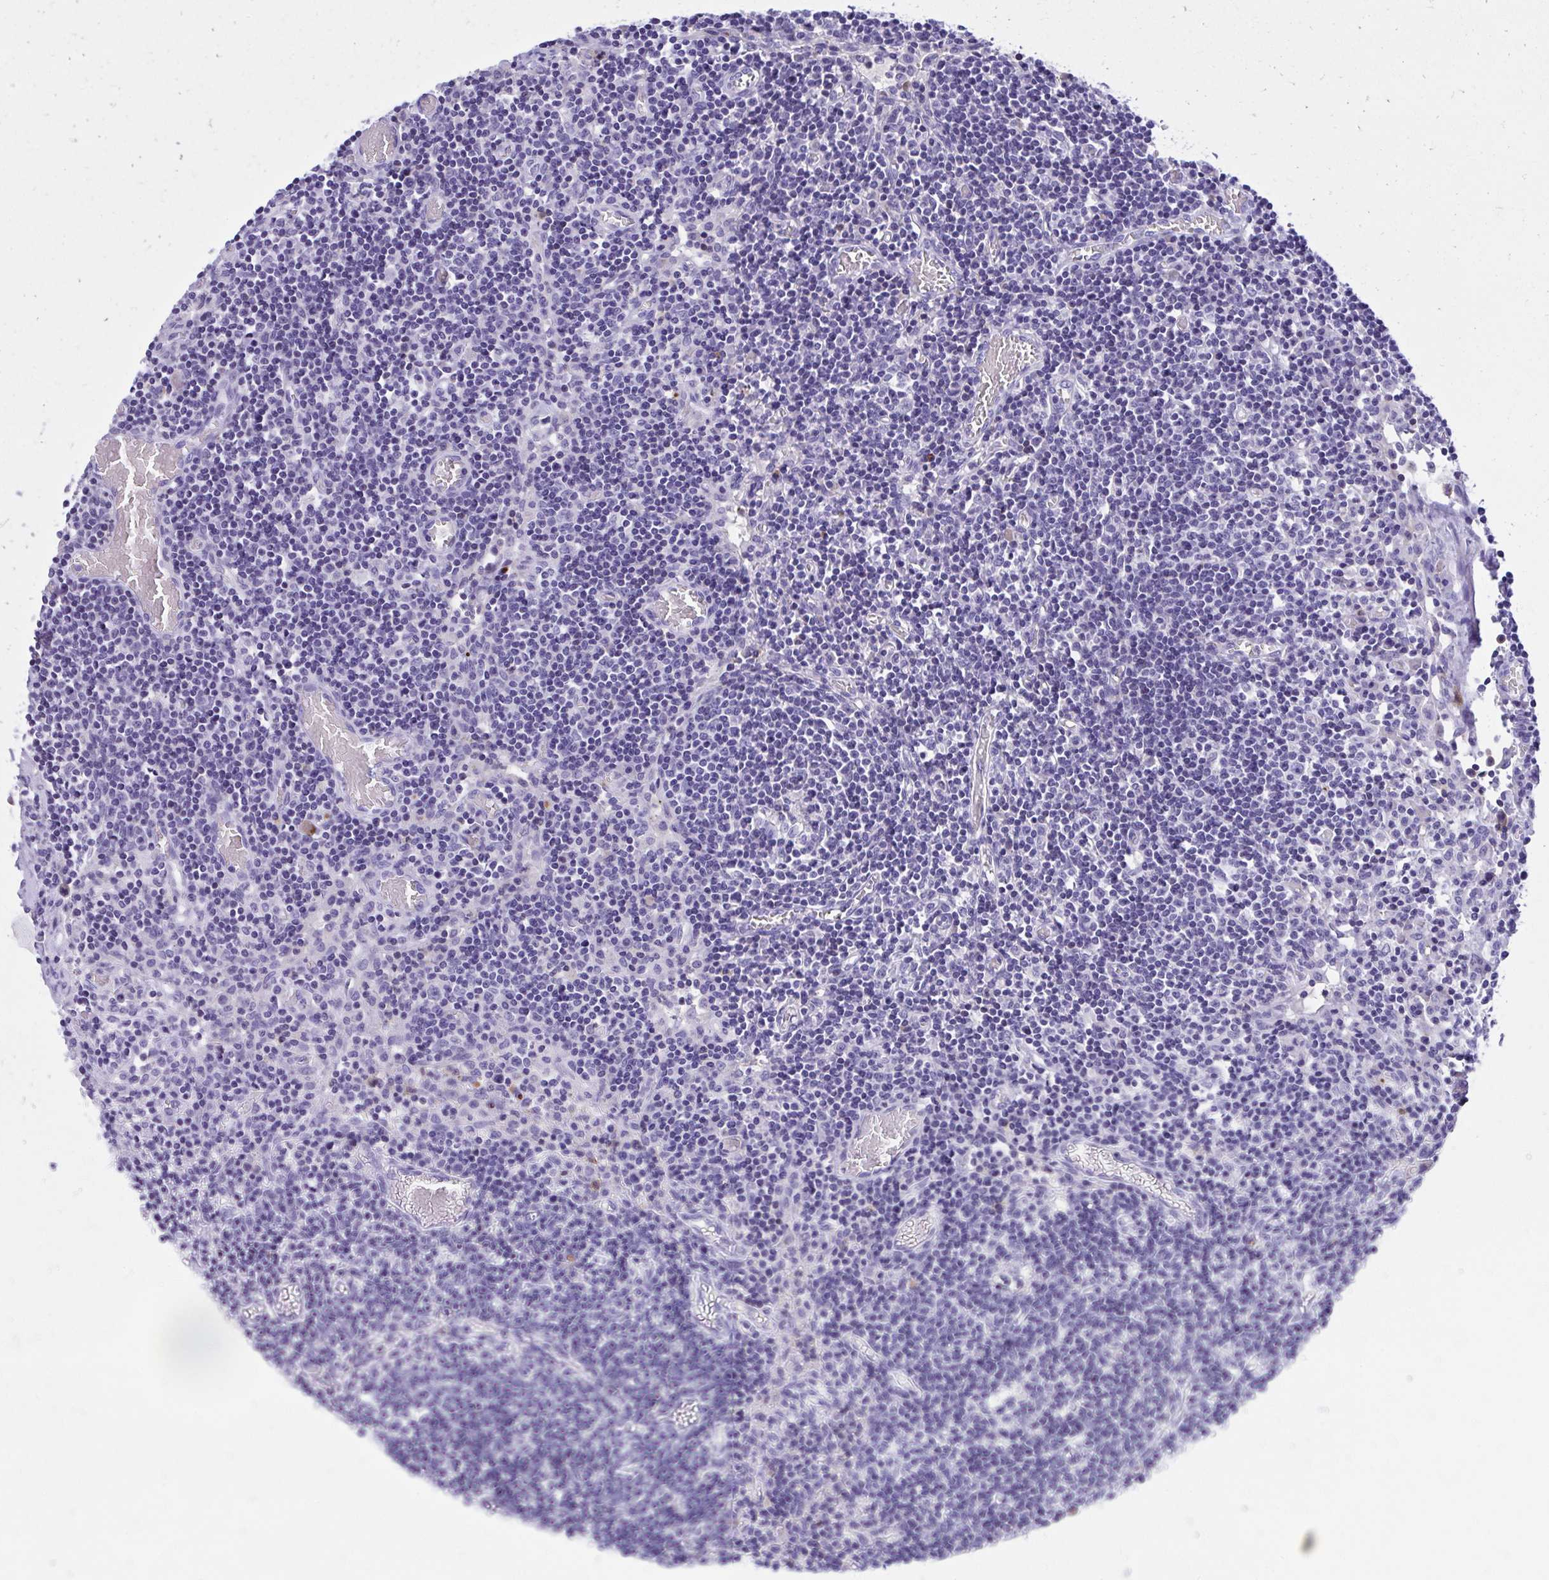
{"staining": {"intensity": "negative", "quantity": "none", "location": "none"}, "tissue": "lymph node", "cell_type": "Germinal center cells", "image_type": "normal", "snomed": [{"axis": "morphology", "description": "Normal tissue, NOS"}, {"axis": "topography", "description": "Lymph node"}], "caption": "A photomicrograph of lymph node stained for a protein exhibits no brown staining in germinal center cells. (Brightfield microscopy of DAB immunohistochemistry at high magnification).", "gene": "HRG", "patient": {"sex": "male", "age": 66}}